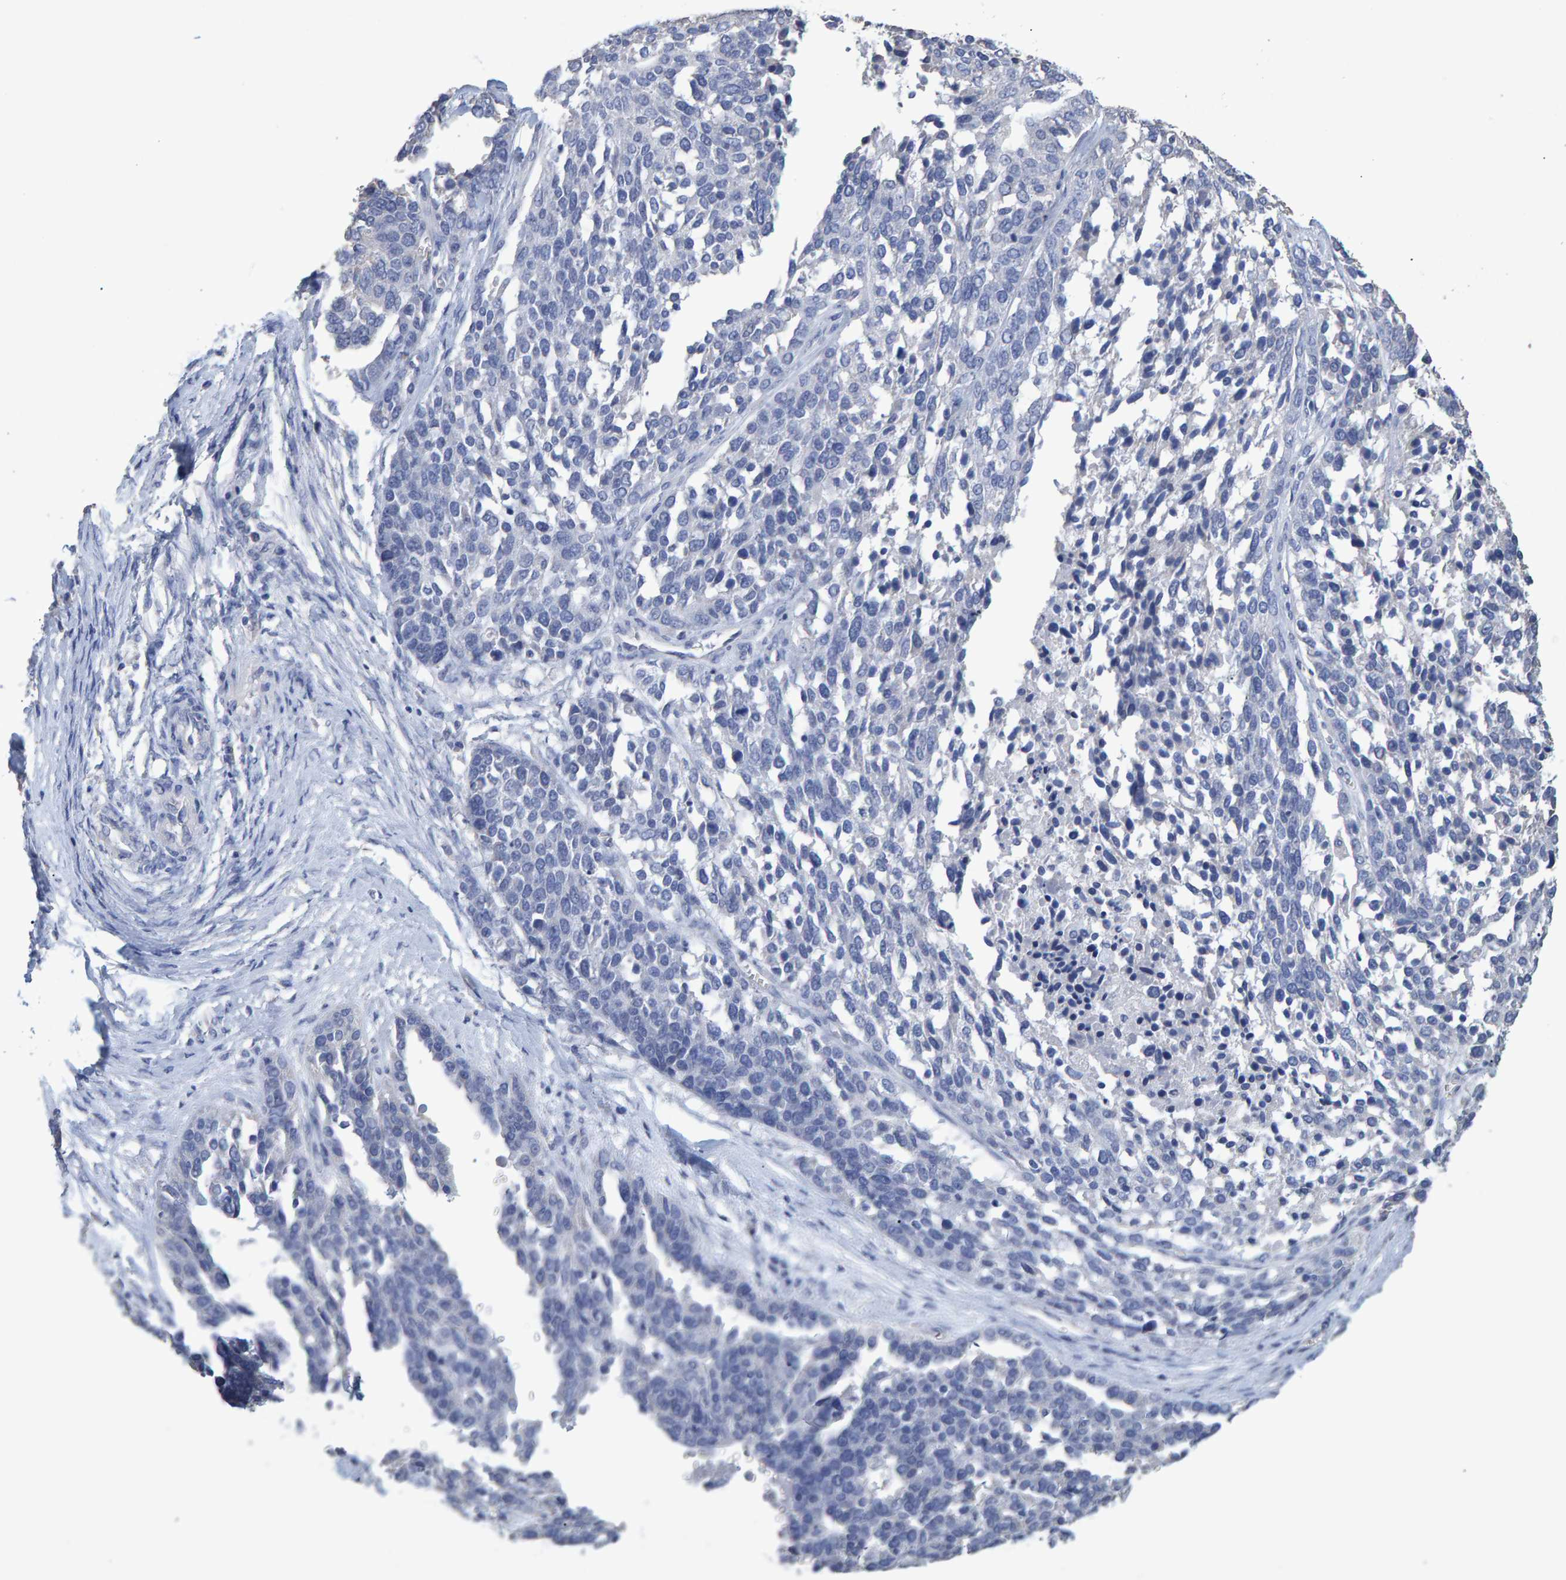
{"staining": {"intensity": "negative", "quantity": "none", "location": "none"}, "tissue": "ovarian cancer", "cell_type": "Tumor cells", "image_type": "cancer", "snomed": [{"axis": "morphology", "description": "Cystadenocarcinoma, serous, NOS"}, {"axis": "topography", "description": "Ovary"}], "caption": "Immunohistochemistry (IHC) photomicrograph of neoplastic tissue: ovarian cancer stained with DAB reveals no significant protein staining in tumor cells.", "gene": "HEMGN", "patient": {"sex": "female", "age": 44}}